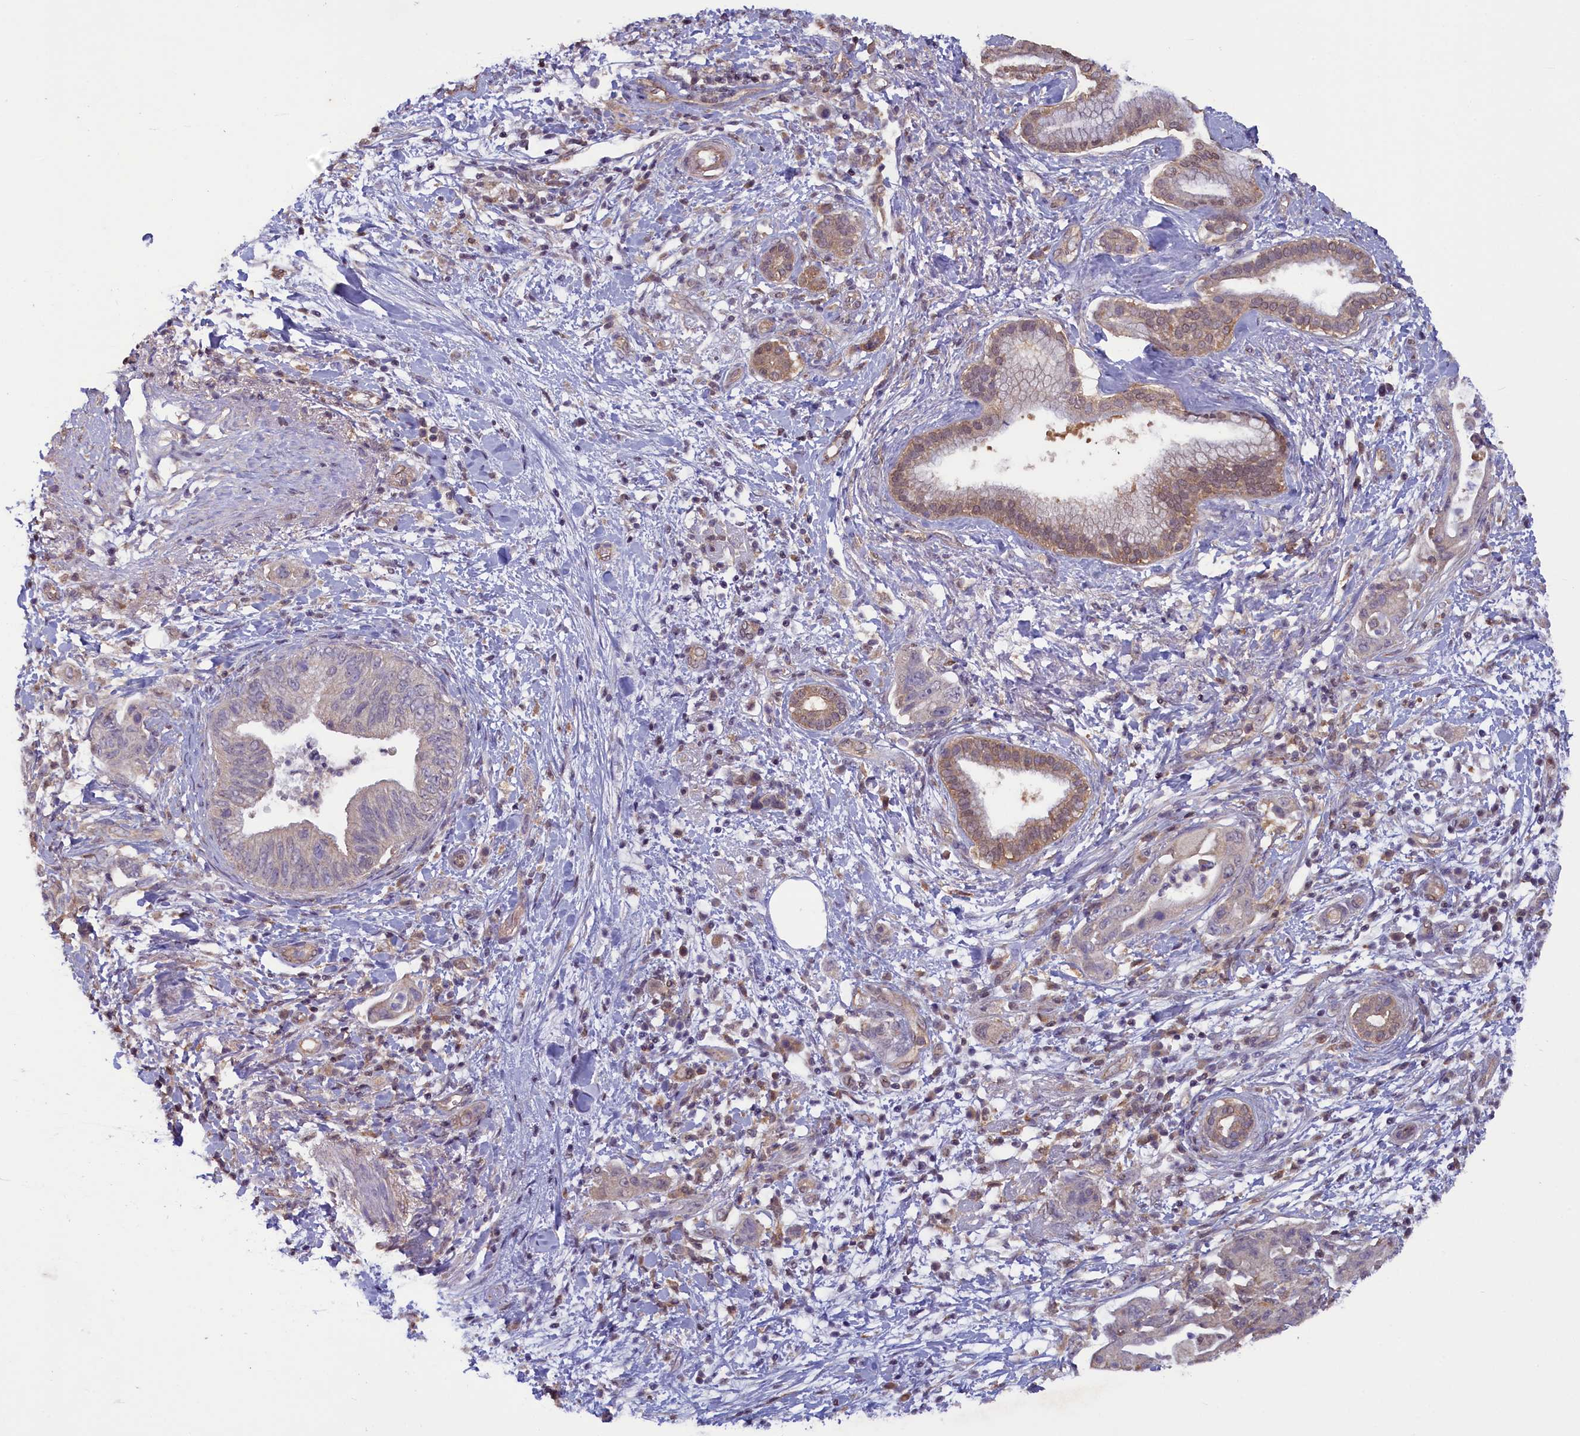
{"staining": {"intensity": "negative", "quantity": "none", "location": "none"}, "tissue": "pancreatic cancer", "cell_type": "Tumor cells", "image_type": "cancer", "snomed": [{"axis": "morphology", "description": "Adenocarcinoma, NOS"}, {"axis": "topography", "description": "Pancreas"}], "caption": "A histopathology image of human adenocarcinoma (pancreatic) is negative for staining in tumor cells.", "gene": "NUBP1", "patient": {"sex": "female", "age": 73}}